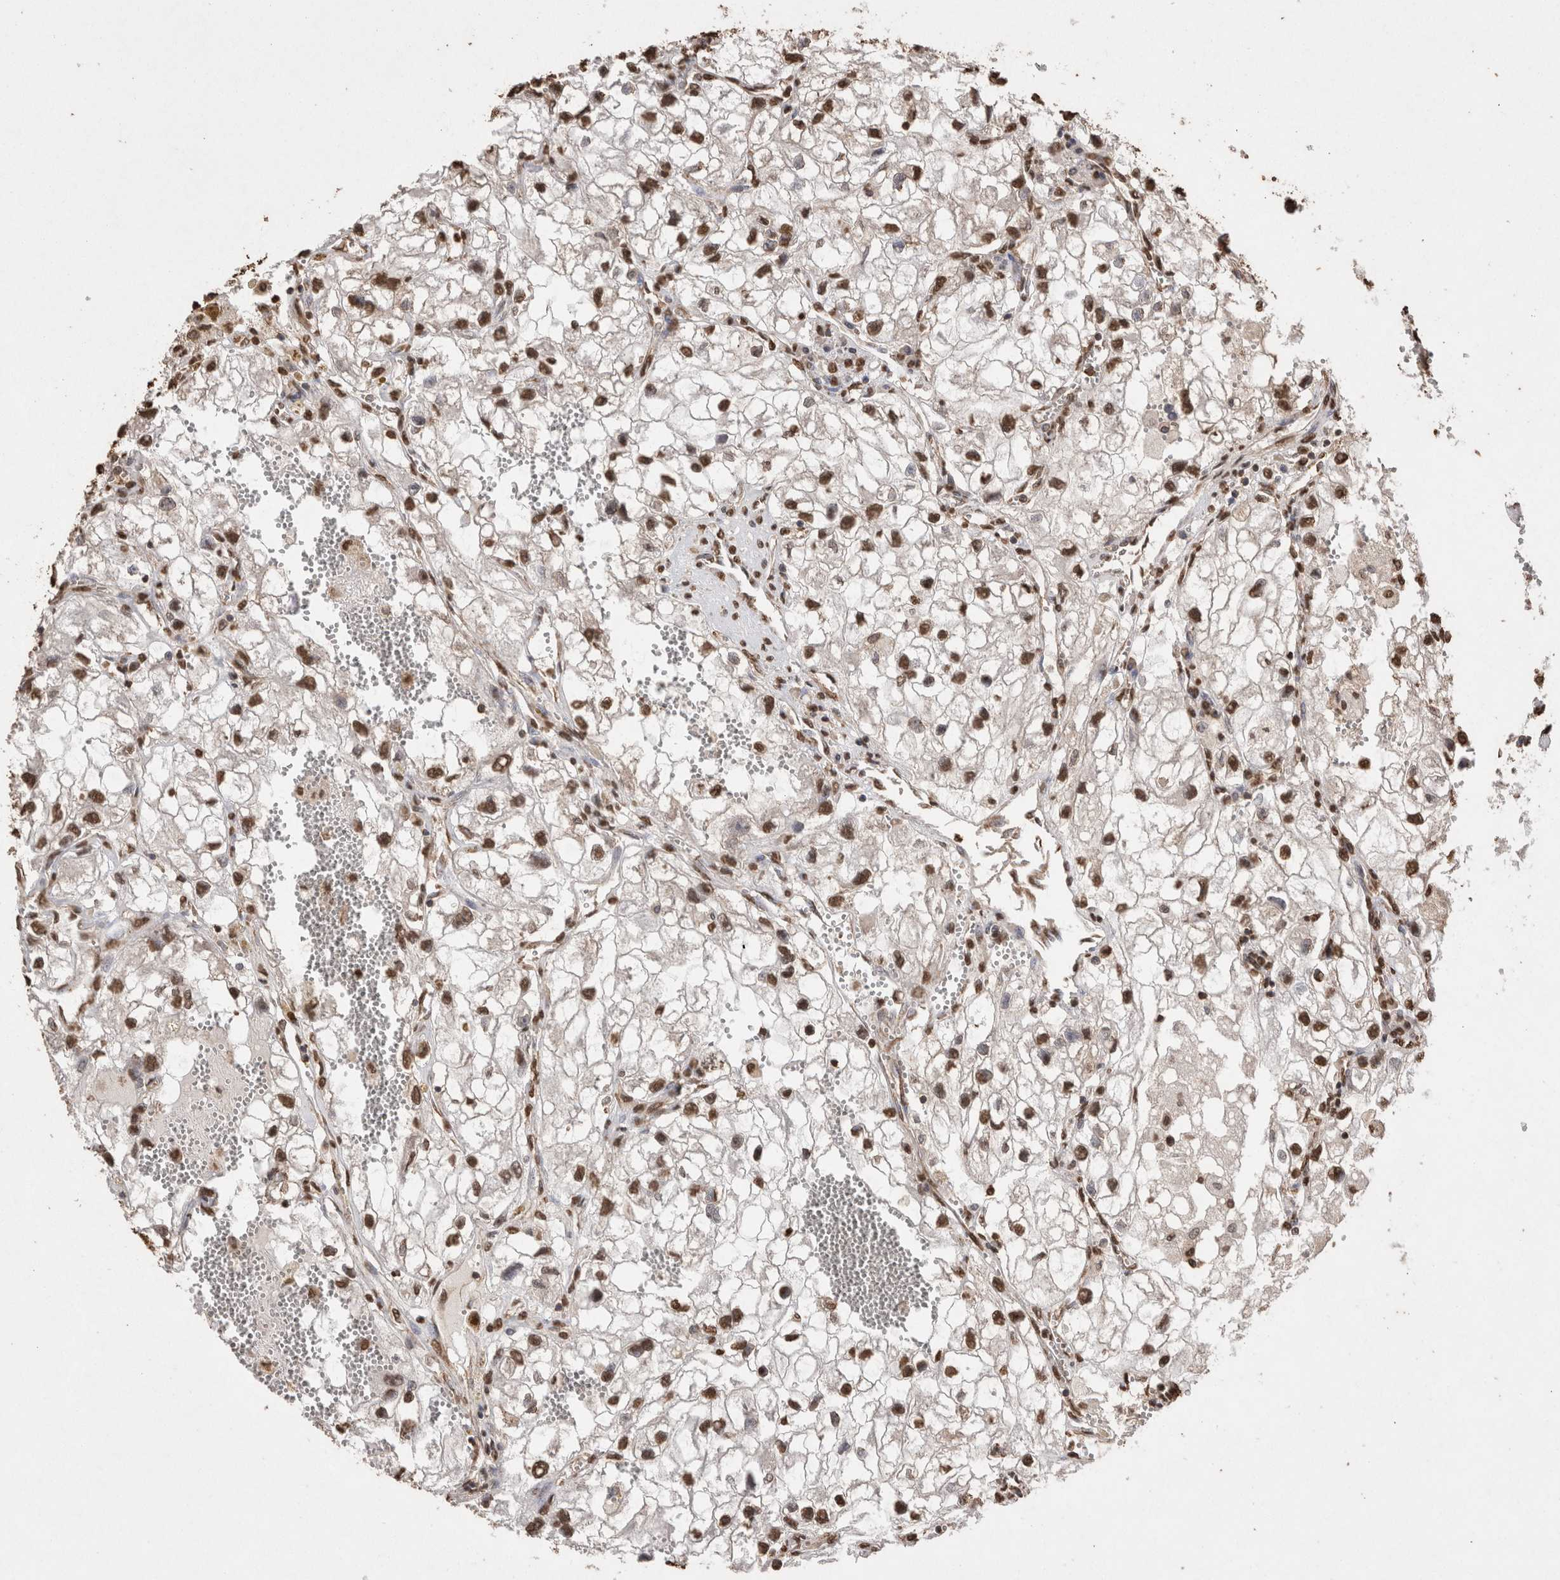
{"staining": {"intensity": "strong", "quantity": ">75%", "location": "nuclear"}, "tissue": "renal cancer", "cell_type": "Tumor cells", "image_type": "cancer", "snomed": [{"axis": "morphology", "description": "Adenocarcinoma, NOS"}, {"axis": "topography", "description": "Kidney"}], "caption": "Immunohistochemical staining of human adenocarcinoma (renal) reveals strong nuclear protein positivity in approximately >75% of tumor cells.", "gene": "POU5F1", "patient": {"sex": "female", "age": 70}}